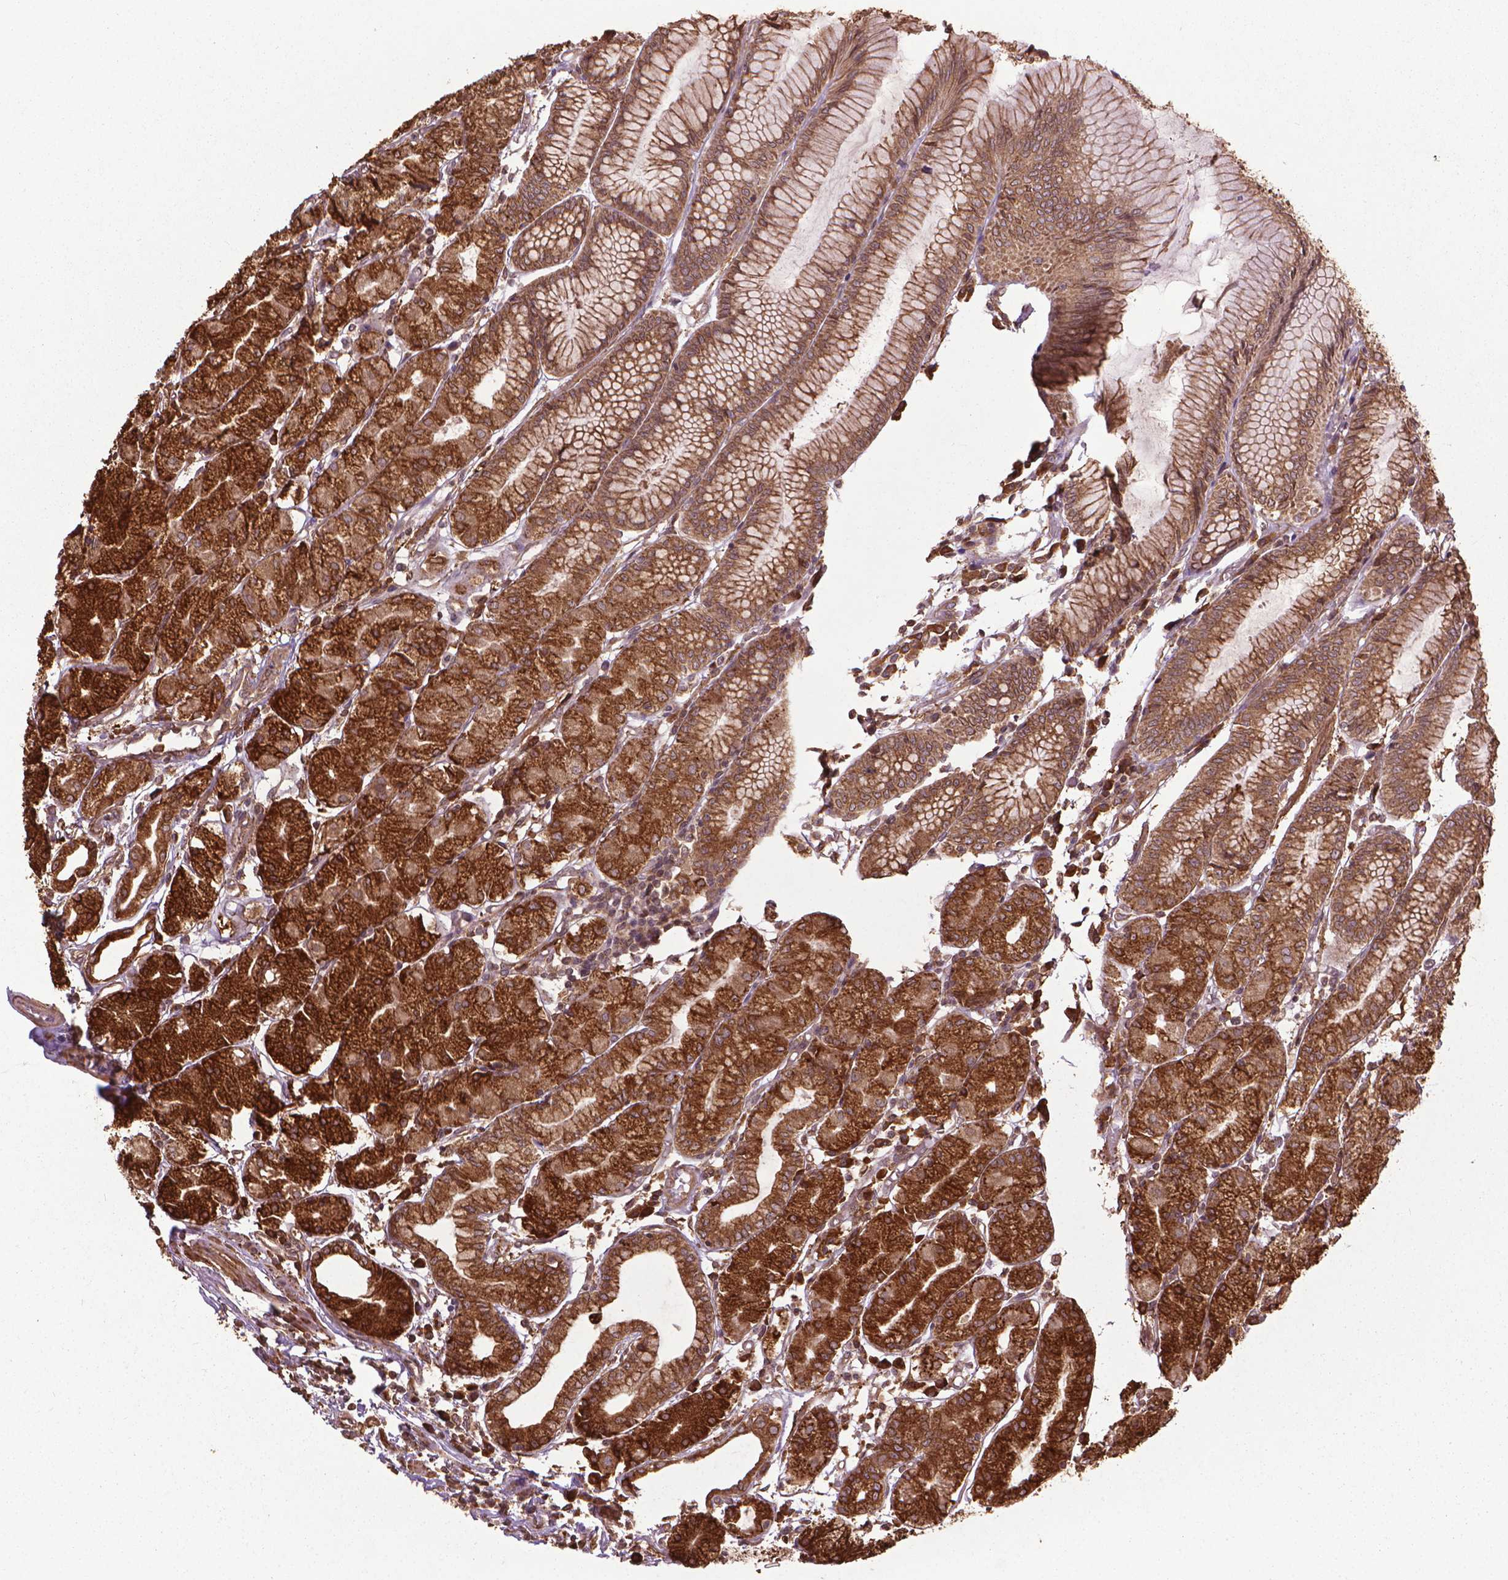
{"staining": {"intensity": "strong", "quantity": "25%-75%", "location": "cytoplasmic/membranous"}, "tissue": "stomach", "cell_type": "Glandular cells", "image_type": "normal", "snomed": [{"axis": "morphology", "description": "Normal tissue, NOS"}, {"axis": "topography", "description": "Stomach, upper"}], "caption": "Immunohistochemistry (IHC) (DAB) staining of unremarkable human stomach shows strong cytoplasmic/membranous protein staining in approximately 25%-75% of glandular cells.", "gene": "GAS1", "patient": {"sex": "male", "age": 69}}